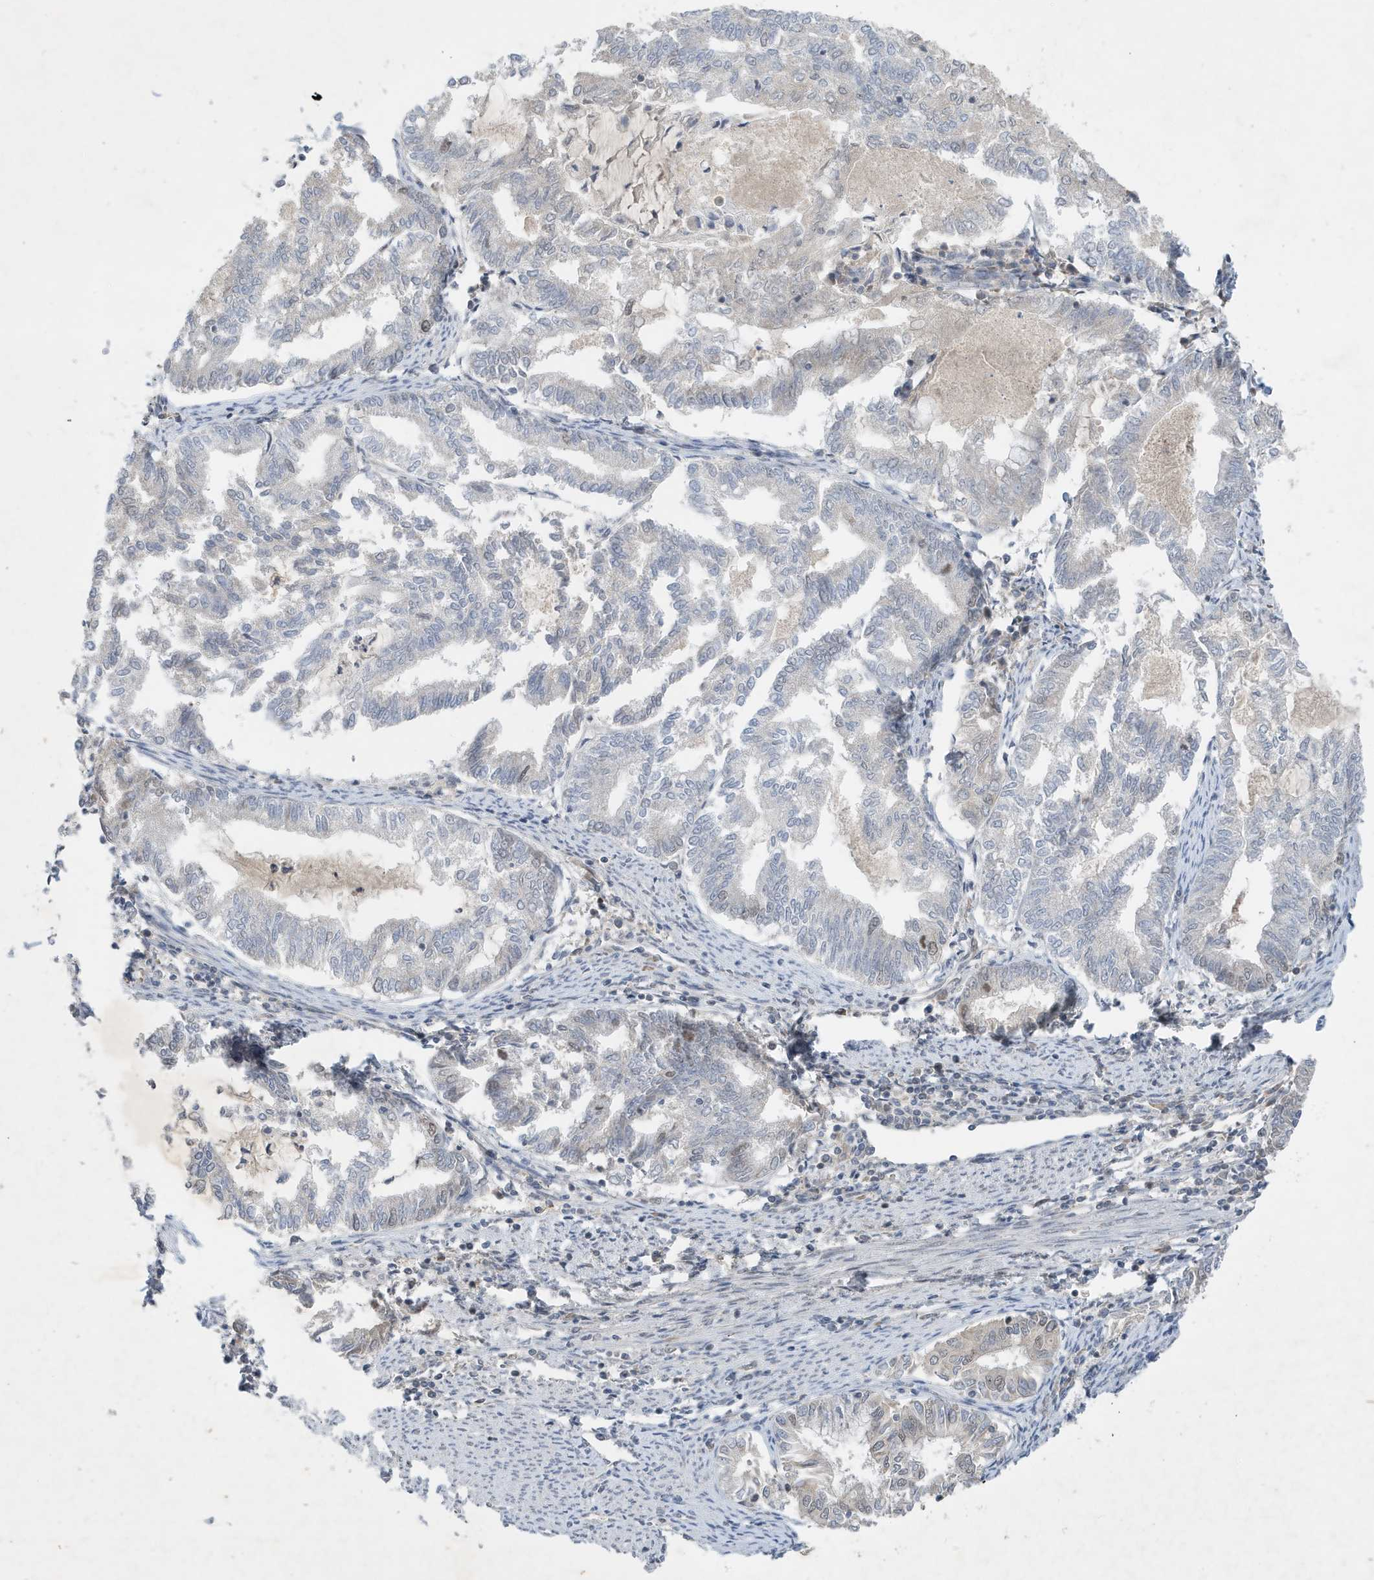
{"staining": {"intensity": "negative", "quantity": "none", "location": "none"}, "tissue": "endometrial cancer", "cell_type": "Tumor cells", "image_type": "cancer", "snomed": [{"axis": "morphology", "description": "Adenocarcinoma, NOS"}, {"axis": "topography", "description": "Endometrium"}], "caption": "Endometrial cancer was stained to show a protein in brown. There is no significant positivity in tumor cells. Nuclei are stained in blue.", "gene": "MAST3", "patient": {"sex": "female", "age": 79}}